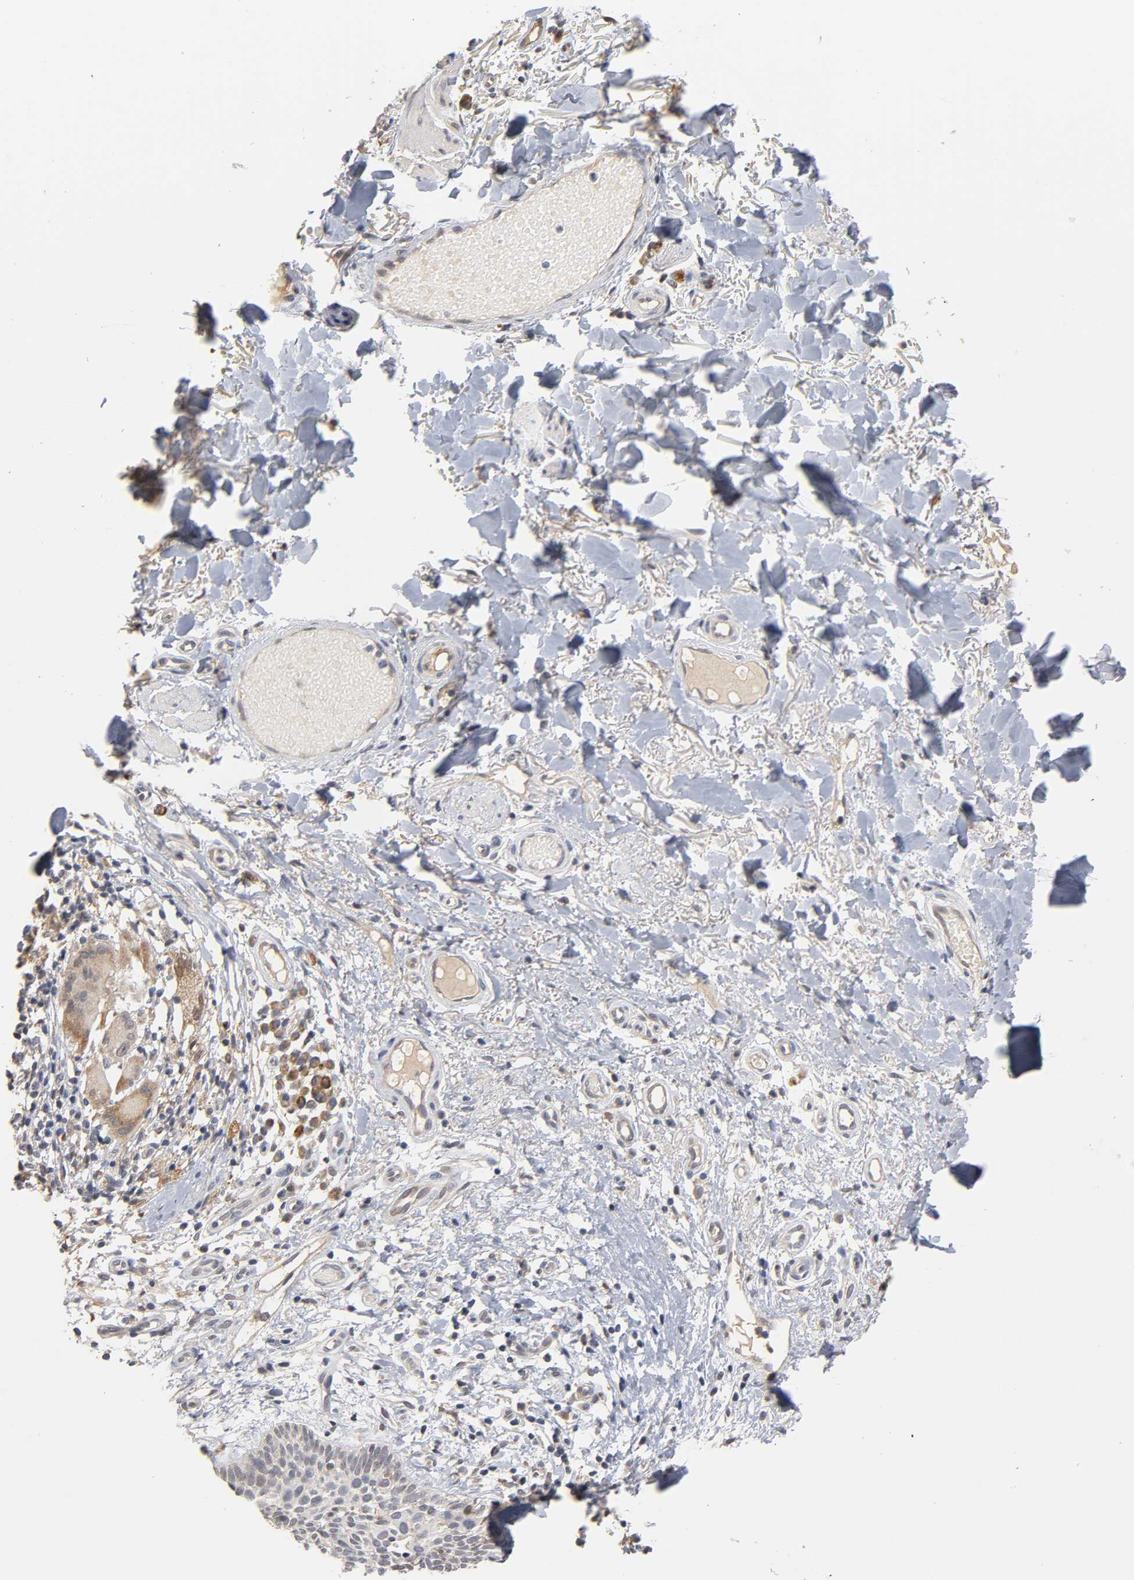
{"staining": {"intensity": "weak", "quantity": "<25%", "location": "cytoplasmic/membranous"}, "tissue": "skin cancer", "cell_type": "Tumor cells", "image_type": "cancer", "snomed": [{"axis": "morphology", "description": "Fibrosis, NOS"}, {"axis": "morphology", "description": "Basal cell carcinoma"}, {"axis": "topography", "description": "Skin"}], "caption": "IHC of human skin cancer shows no positivity in tumor cells.", "gene": "GSTZ1", "patient": {"sex": "male", "age": 76}}